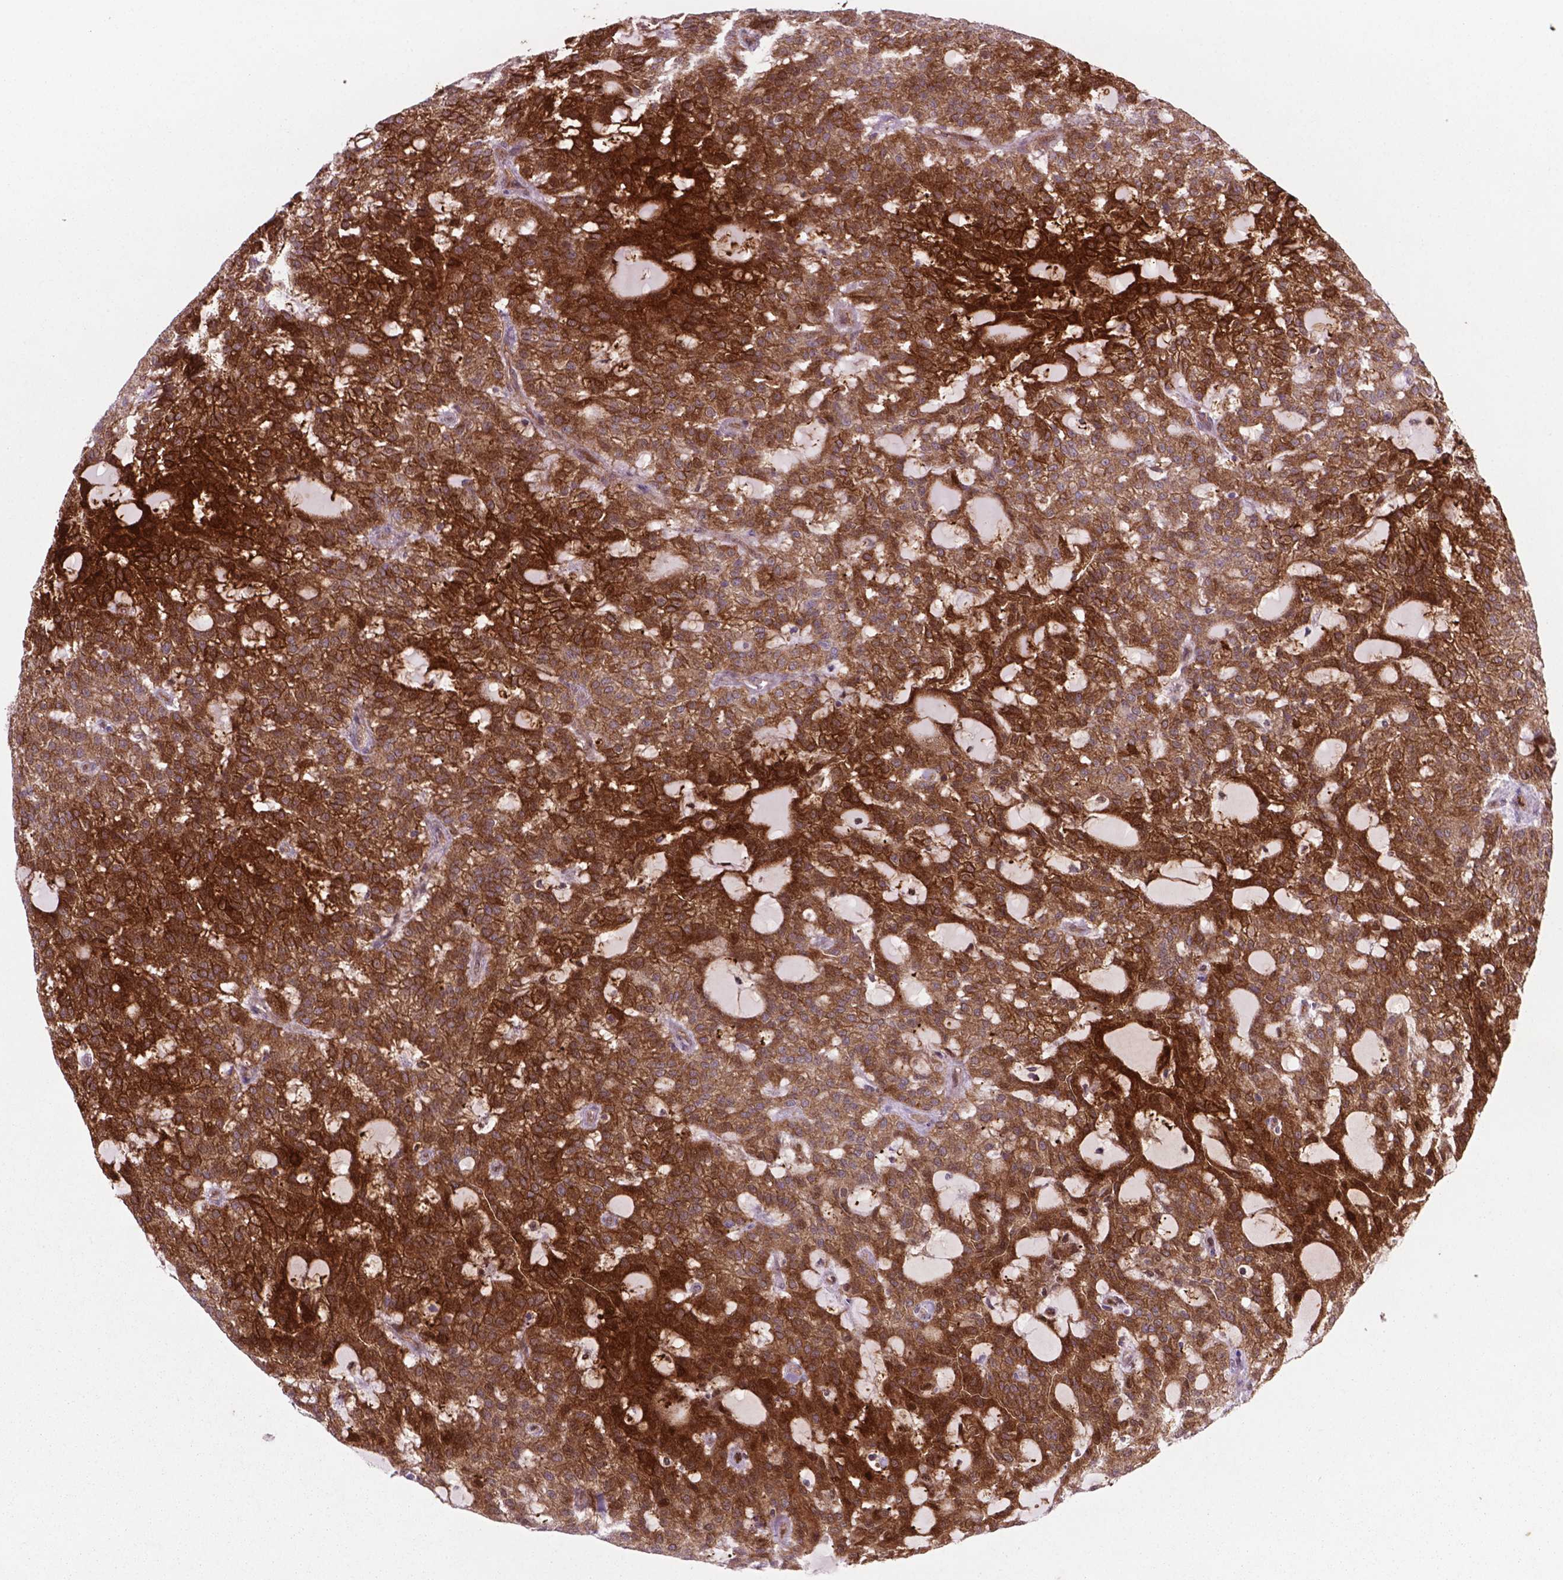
{"staining": {"intensity": "strong", "quantity": ">75%", "location": "cytoplasmic/membranous,nuclear"}, "tissue": "renal cancer", "cell_type": "Tumor cells", "image_type": "cancer", "snomed": [{"axis": "morphology", "description": "Adenocarcinoma, NOS"}, {"axis": "topography", "description": "Kidney"}], "caption": "Immunohistochemical staining of human renal adenocarcinoma reveals strong cytoplasmic/membranous and nuclear protein positivity in about >75% of tumor cells.", "gene": "LDHA", "patient": {"sex": "male", "age": 63}}